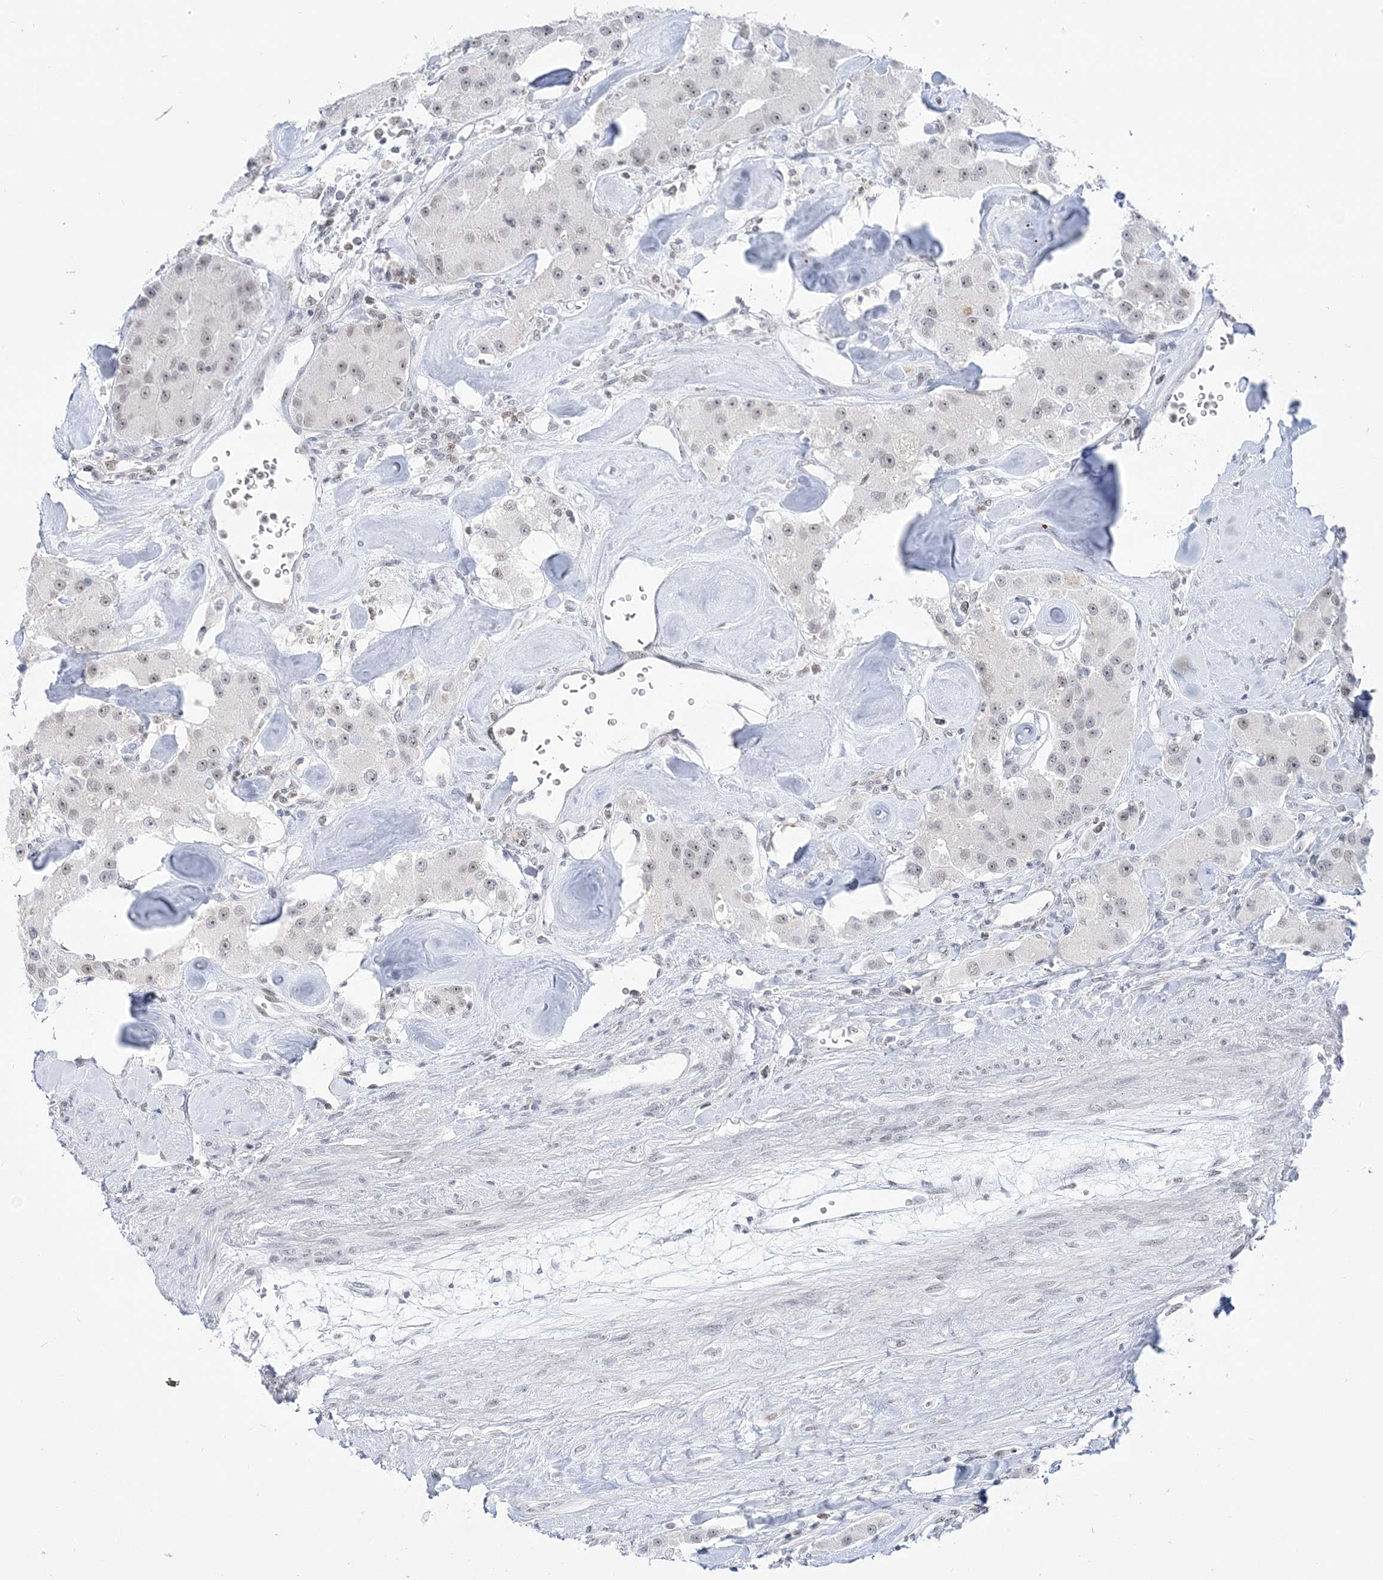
{"staining": {"intensity": "weak", "quantity": "<25%", "location": "nuclear"}, "tissue": "carcinoid", "cell_type": "Tumor cells", "image_type": "cancer", "snomed": [{"axis": "morphology", "description": "Carcinoid, malignant, NOS"}, {"axis": "topography", "description": "Pancreas"}], "caption": "Immunohistochemistry photomicrograph of human malignant carcinoid stained for a protein (brown), which displays no staining in tumor cells.", "gene": "DDX21", "patient": {"sex": "male", "age": 41}}